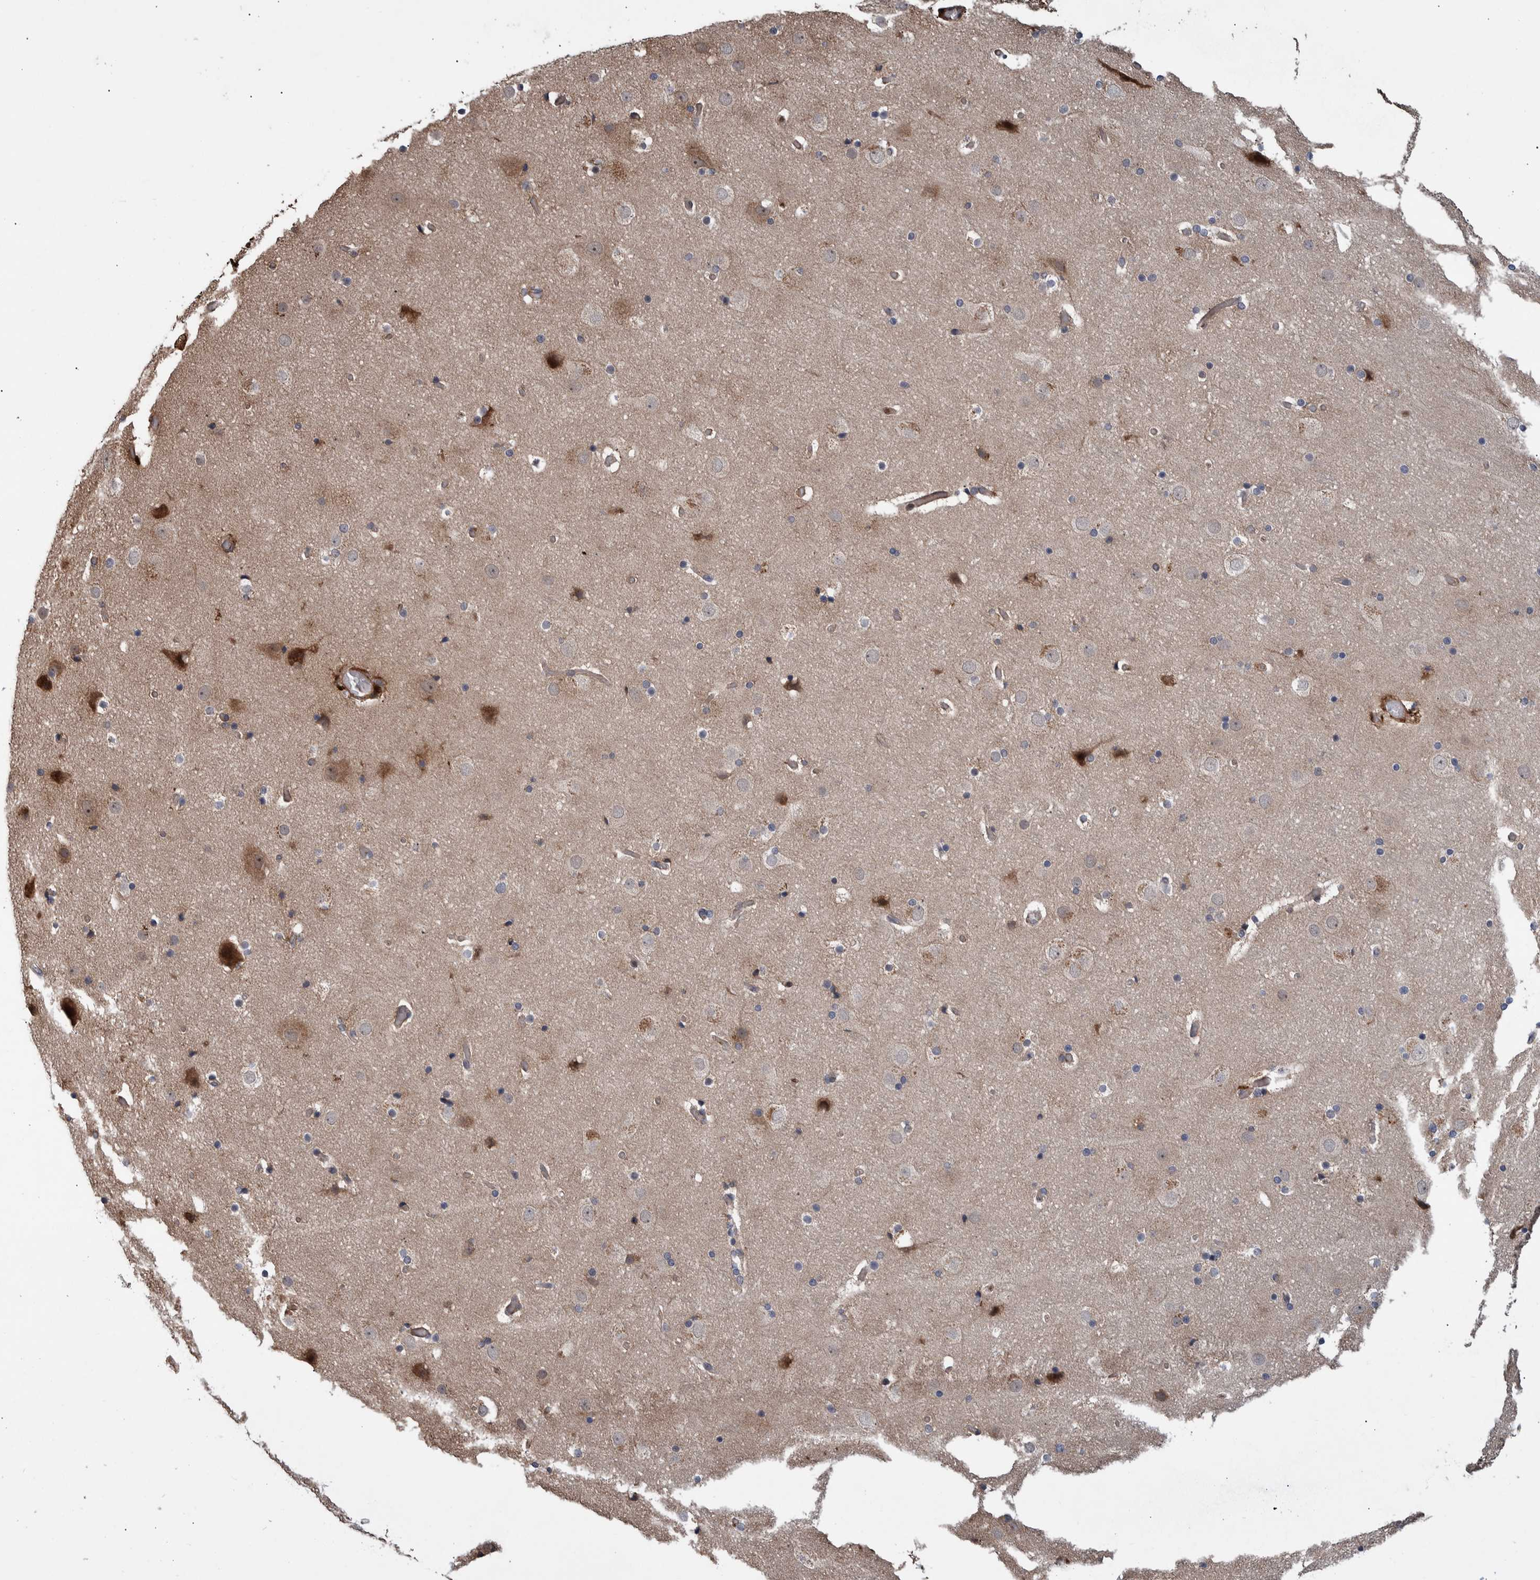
{"staining": {"intensity": "moderate", "quantity": ">75%", "location": "cytoplasmic/membranous"}, "tissue": "cerebral cortex", "cell_type": "Endothelial cells", "image_type": "normal", "snomed": [{"axis": "morphology", "description": "Normal tissue, NOS"}, {"axis": "topography", "description": "Cerebral cortex"}], "caption": "High-magnification brightfield microscopy of benign cerebral cortex stained with DAB (3,3'-diaminobenzidine) (brown) and counterstained with hematoxylin (blue). endothelial cells exhibit moderate cytoplasmic/membranous staining is identified in approximately>75% of cells. Using DAB (3,3'-diaminobenzidine) (brown) and hematoxylin (blue) stains, captured at high magnification using brightfield microscopy.", "gene": "B3GNTL1", "patient": {"sex": "male", "age": 57}}